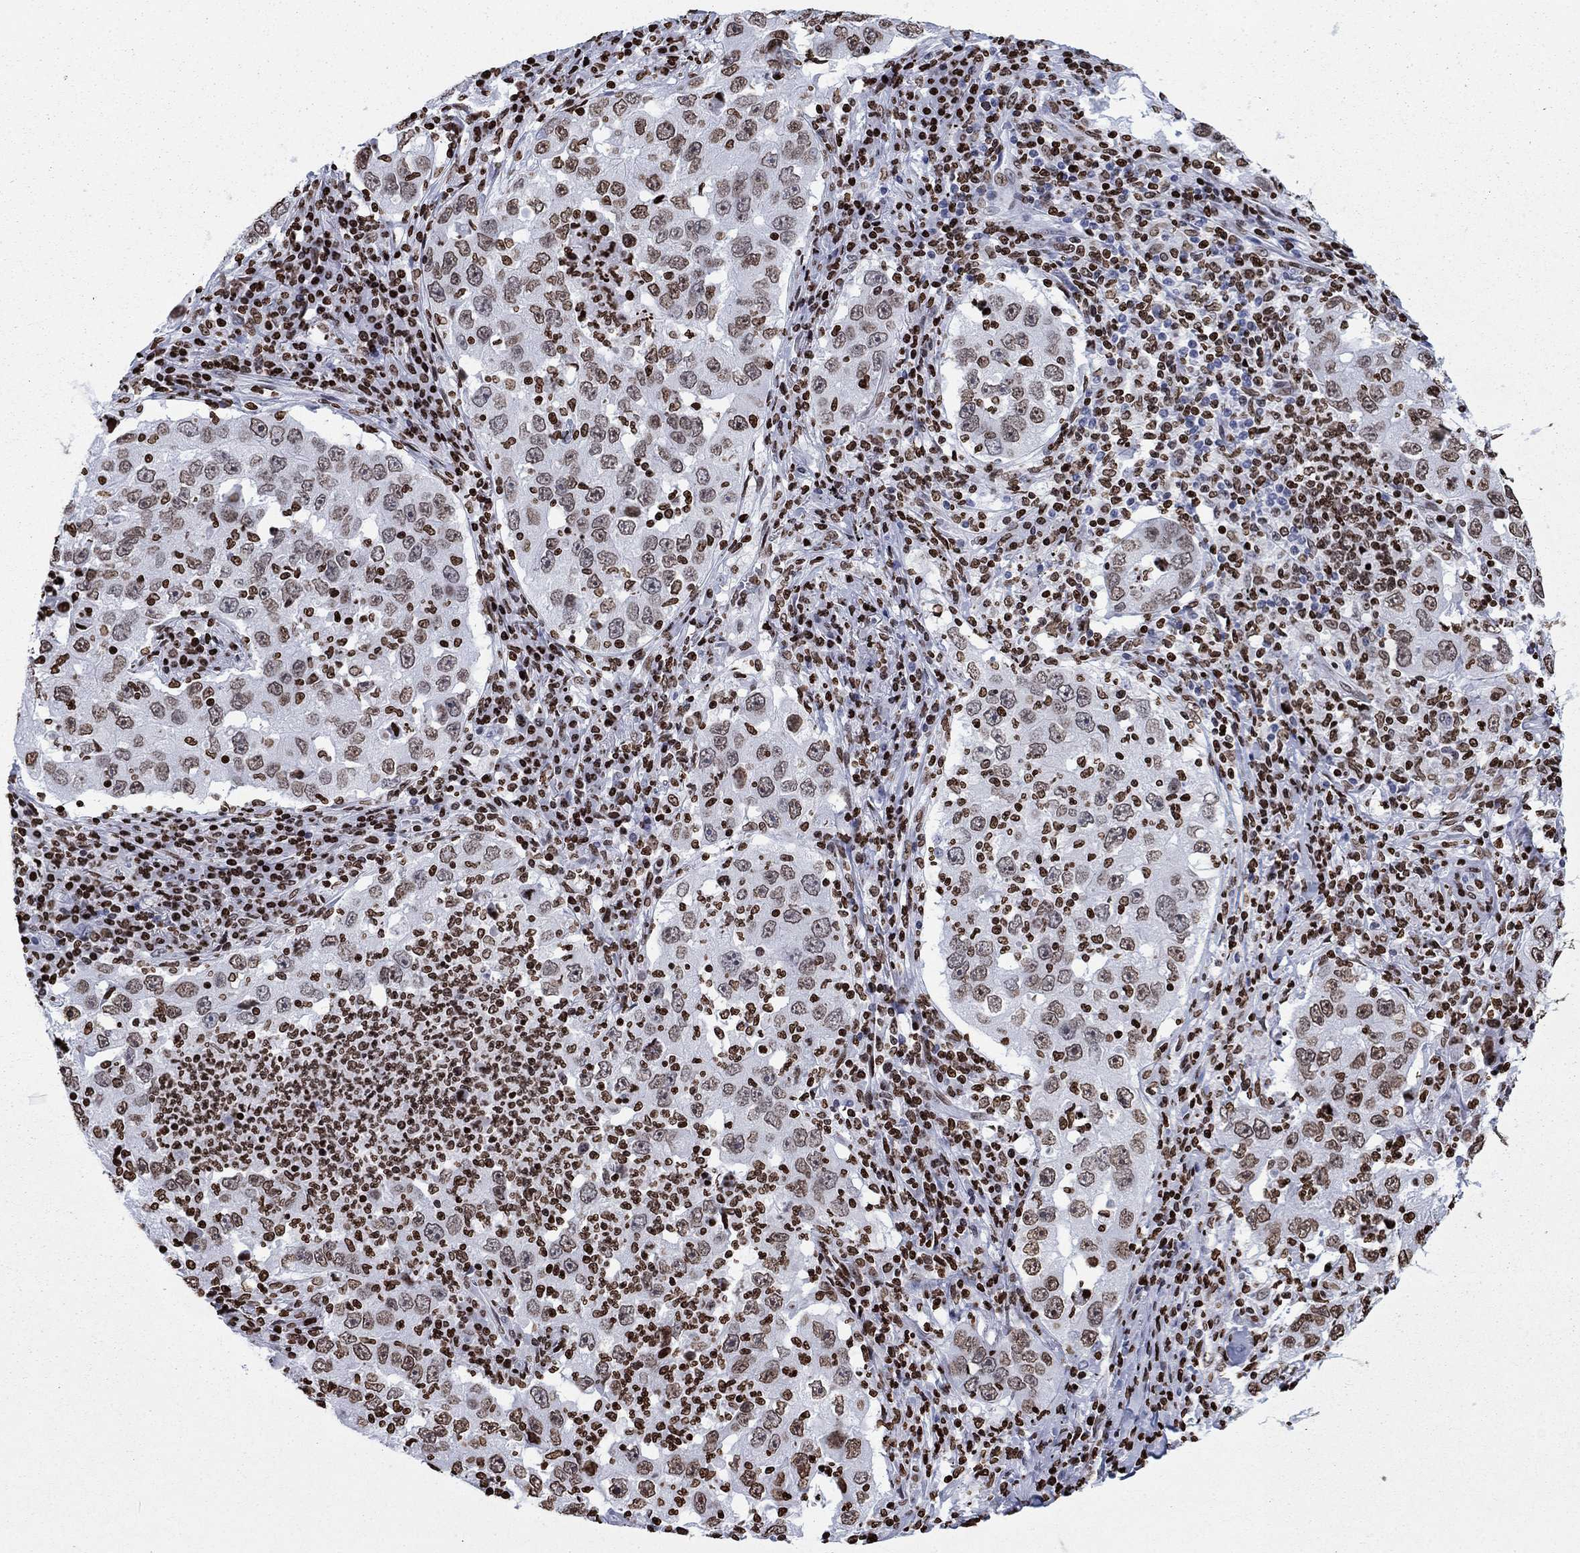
{"staining": {"intensity": "moderate", "quantity": "25%-75%", "location": "nuclear"}, "tissue": "lung cancer", "cell_type": "Tumor cells", "image_type": "cancer", "snomed": [{"axis": "morphology", "description": "Adenocarcinoma, NOS"}, {"axis": "topography", "description": "Lung"}], "caption": "Brown immunohistochemical staining in adenocarcinoma (lung) shows moderate nuclear expression in approximately 25%-75% of tumor cells.", "gene": "H1-5", "patient": {"sex": "male", "age": 73}}